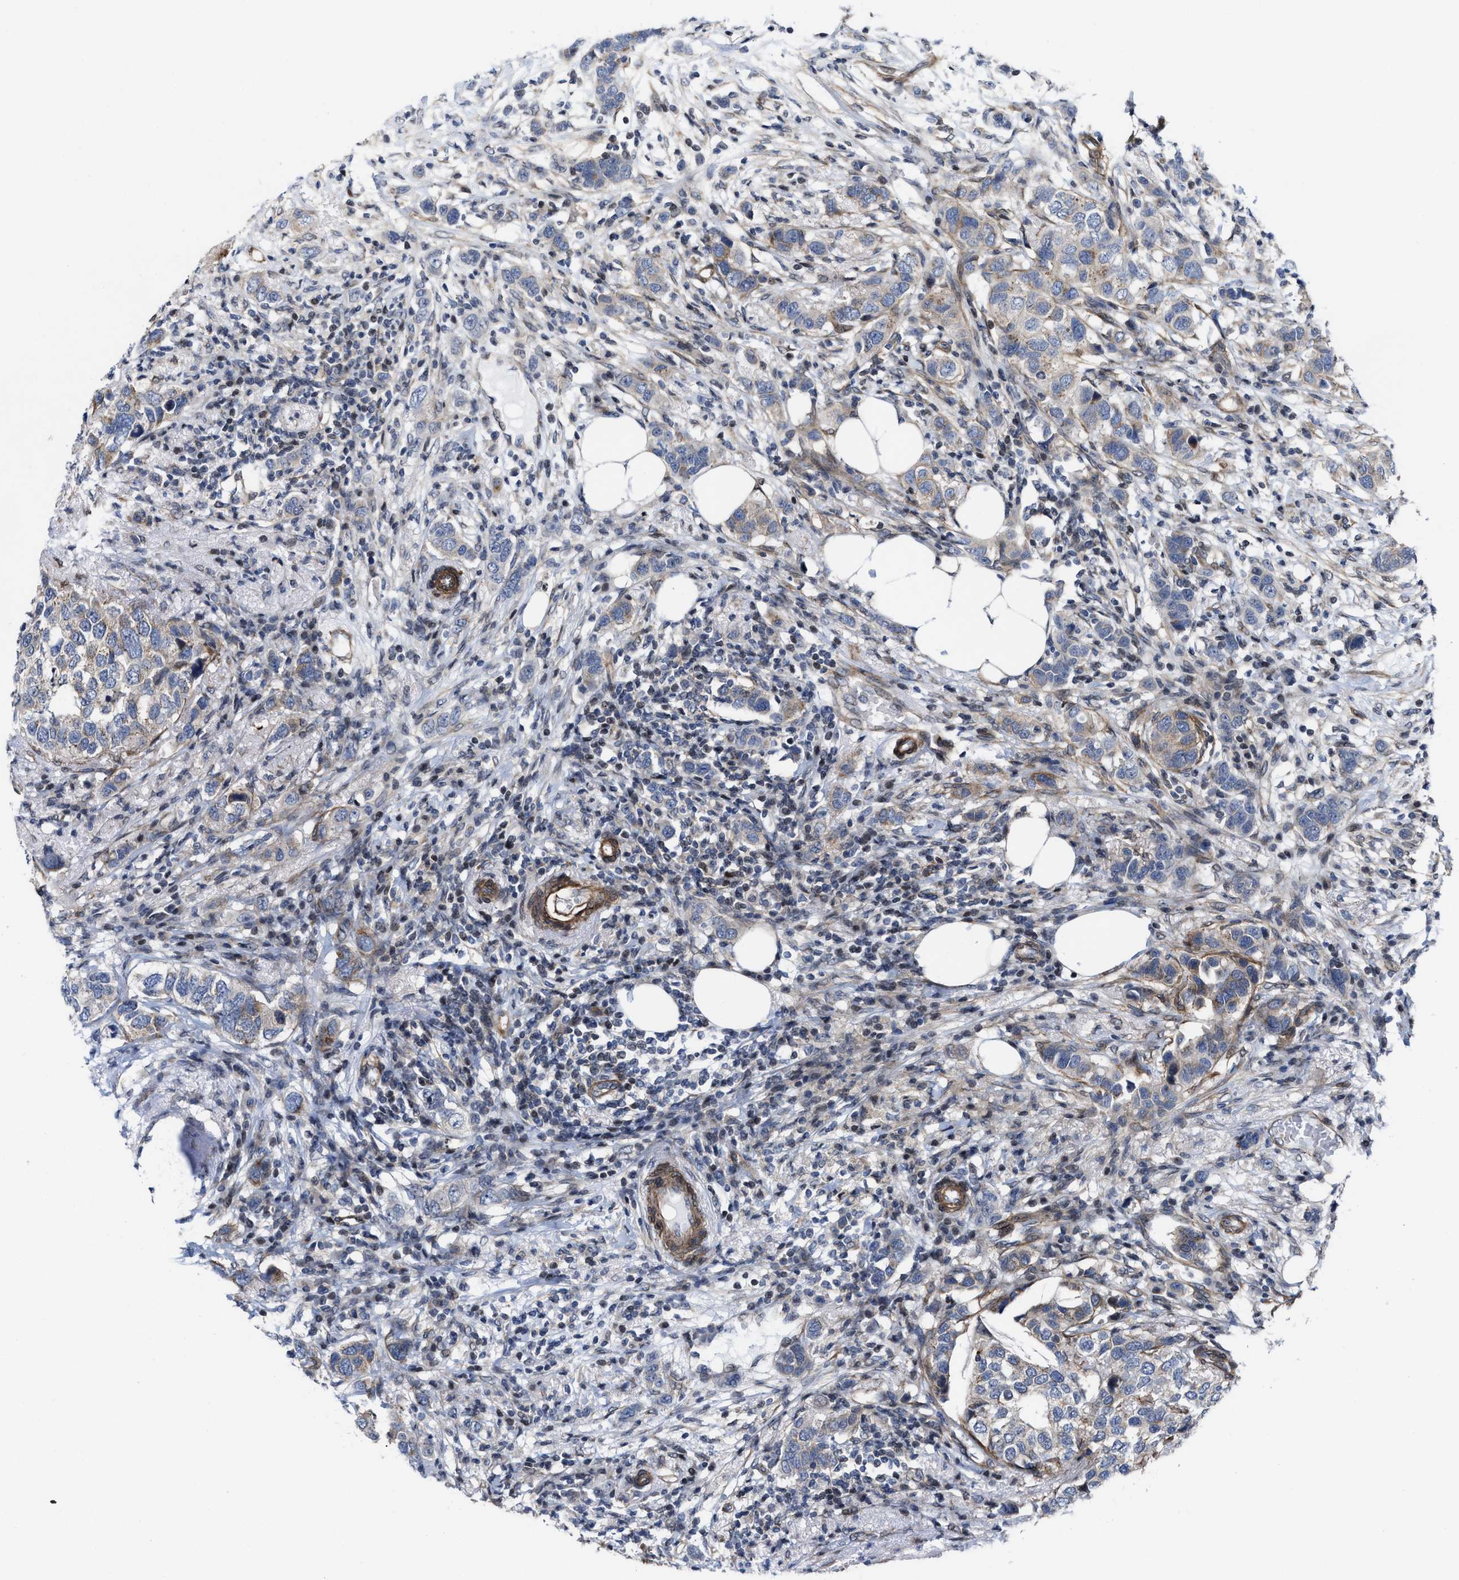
{"staining": {"intensity": "weak", "quantity": "<25%", "location": "cytoplasmic/membranous"}, "tissue": "breast cancer", "cell_type": "Tumor cells", "image_type": "cancer", "snomed": [{"axis": "morphology", "description": "Duct carcinoma"}, {"axis": "topography", "description": "Breast"}], "caption": "There is no significant expression in tumor cells of breast cancer. (Immunohistochemistry (ihc), brightfield microscopy, high magnification).", "gene": "TGFB1I1", "patient": {"sex": "female", "age": 50}}